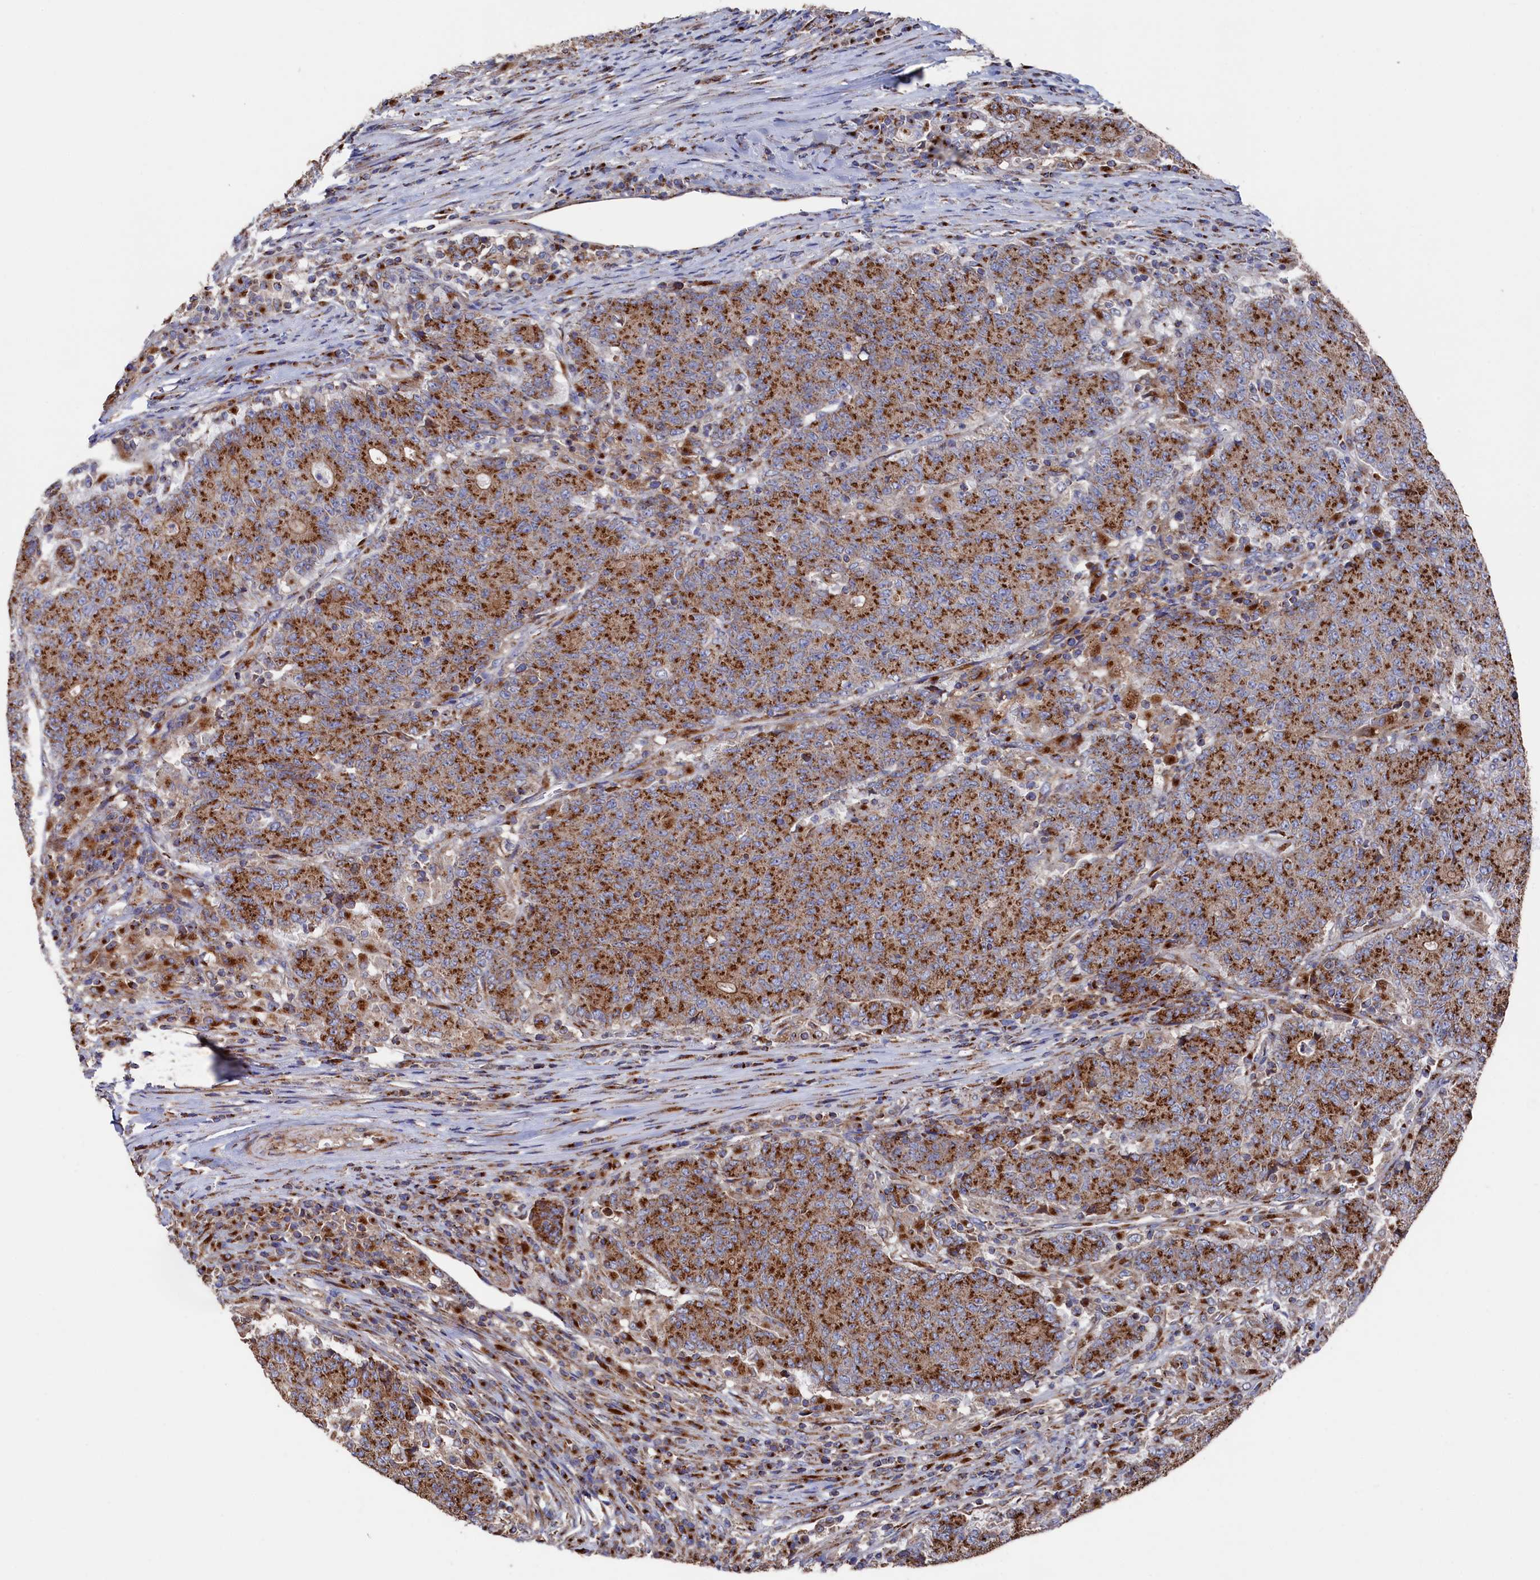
{"staining": {"intensity": "strong", "quantity": ">75%", "location": "cytoplasmic/membranous"}, "tissue": "colorectal cancer", "cell_type": "Tumor cells", "image_type": "cancer", "snomed": [{"axis": "morphology", "description": "Adenocarcinoma, NOS"}, {"axis": "topography", "description": "Colon"}], "caption": "Immunohistochemistry of human colorectal cancer (adenocarcinoma) displays high levels of strong cytoplasmic/membranous positivity in approximately >75% of tumor cells.", "gene": "PRRC1", "patient": {"sex": "female", "age": 75}}